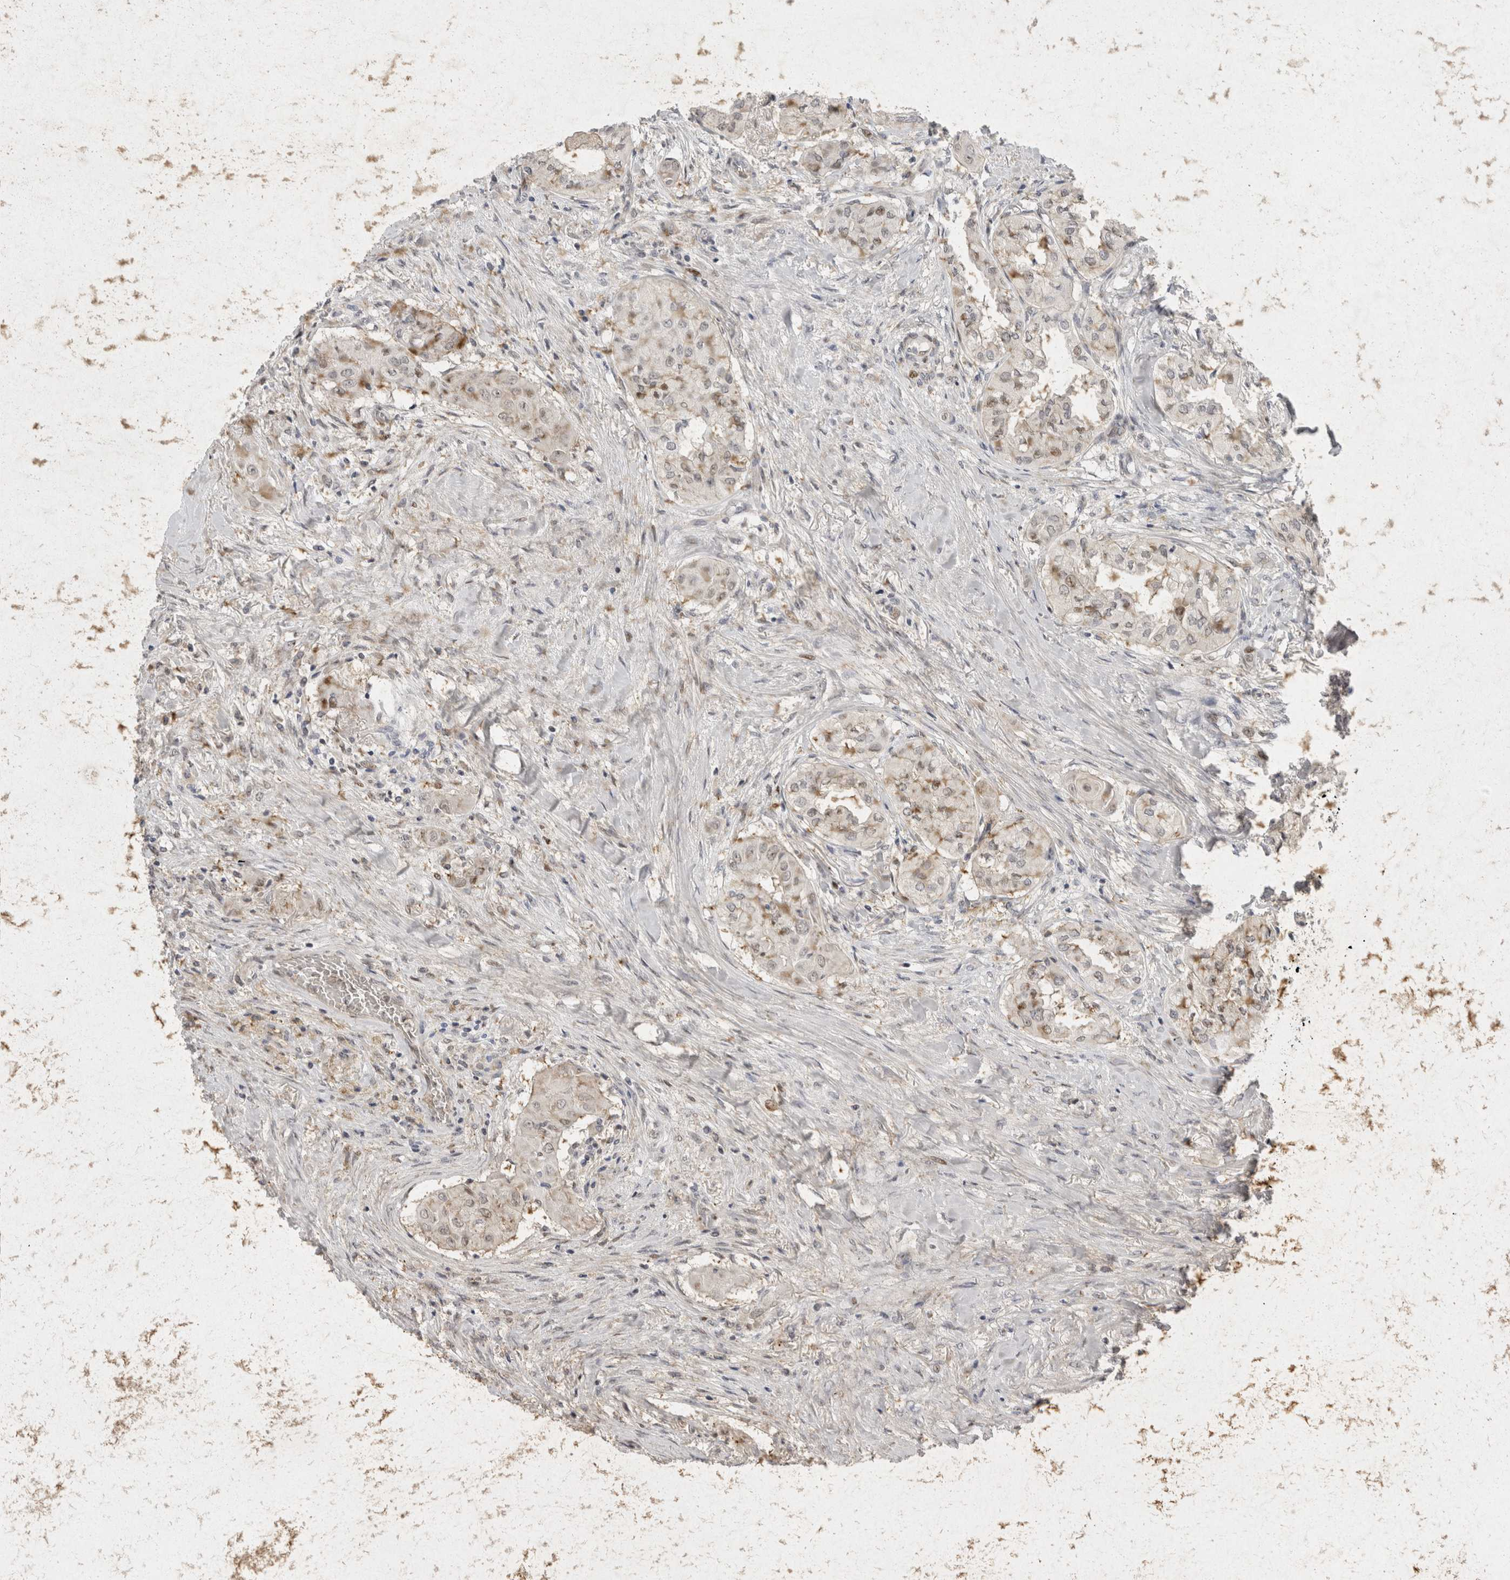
{"staining": {"intensity": "negative", "quantity": "none", "location": "none"}, "tissue": "thyroid cancer", "cell_type": "Tumor cells", "image_type": "cancer", "snomed": [{"axis": "morphology", "description": "Papillary adenocarcinoma, NOS"}, {"axis": "topography", "description": "Thyroid gland"}], "caption": "Thyroid papillary adenocarcinoma was stained to show a protein in brown. There is no significant staining in tumor cells.", "gene": "TOM1L2", "patient": {"sex": "female", "age": 59}}